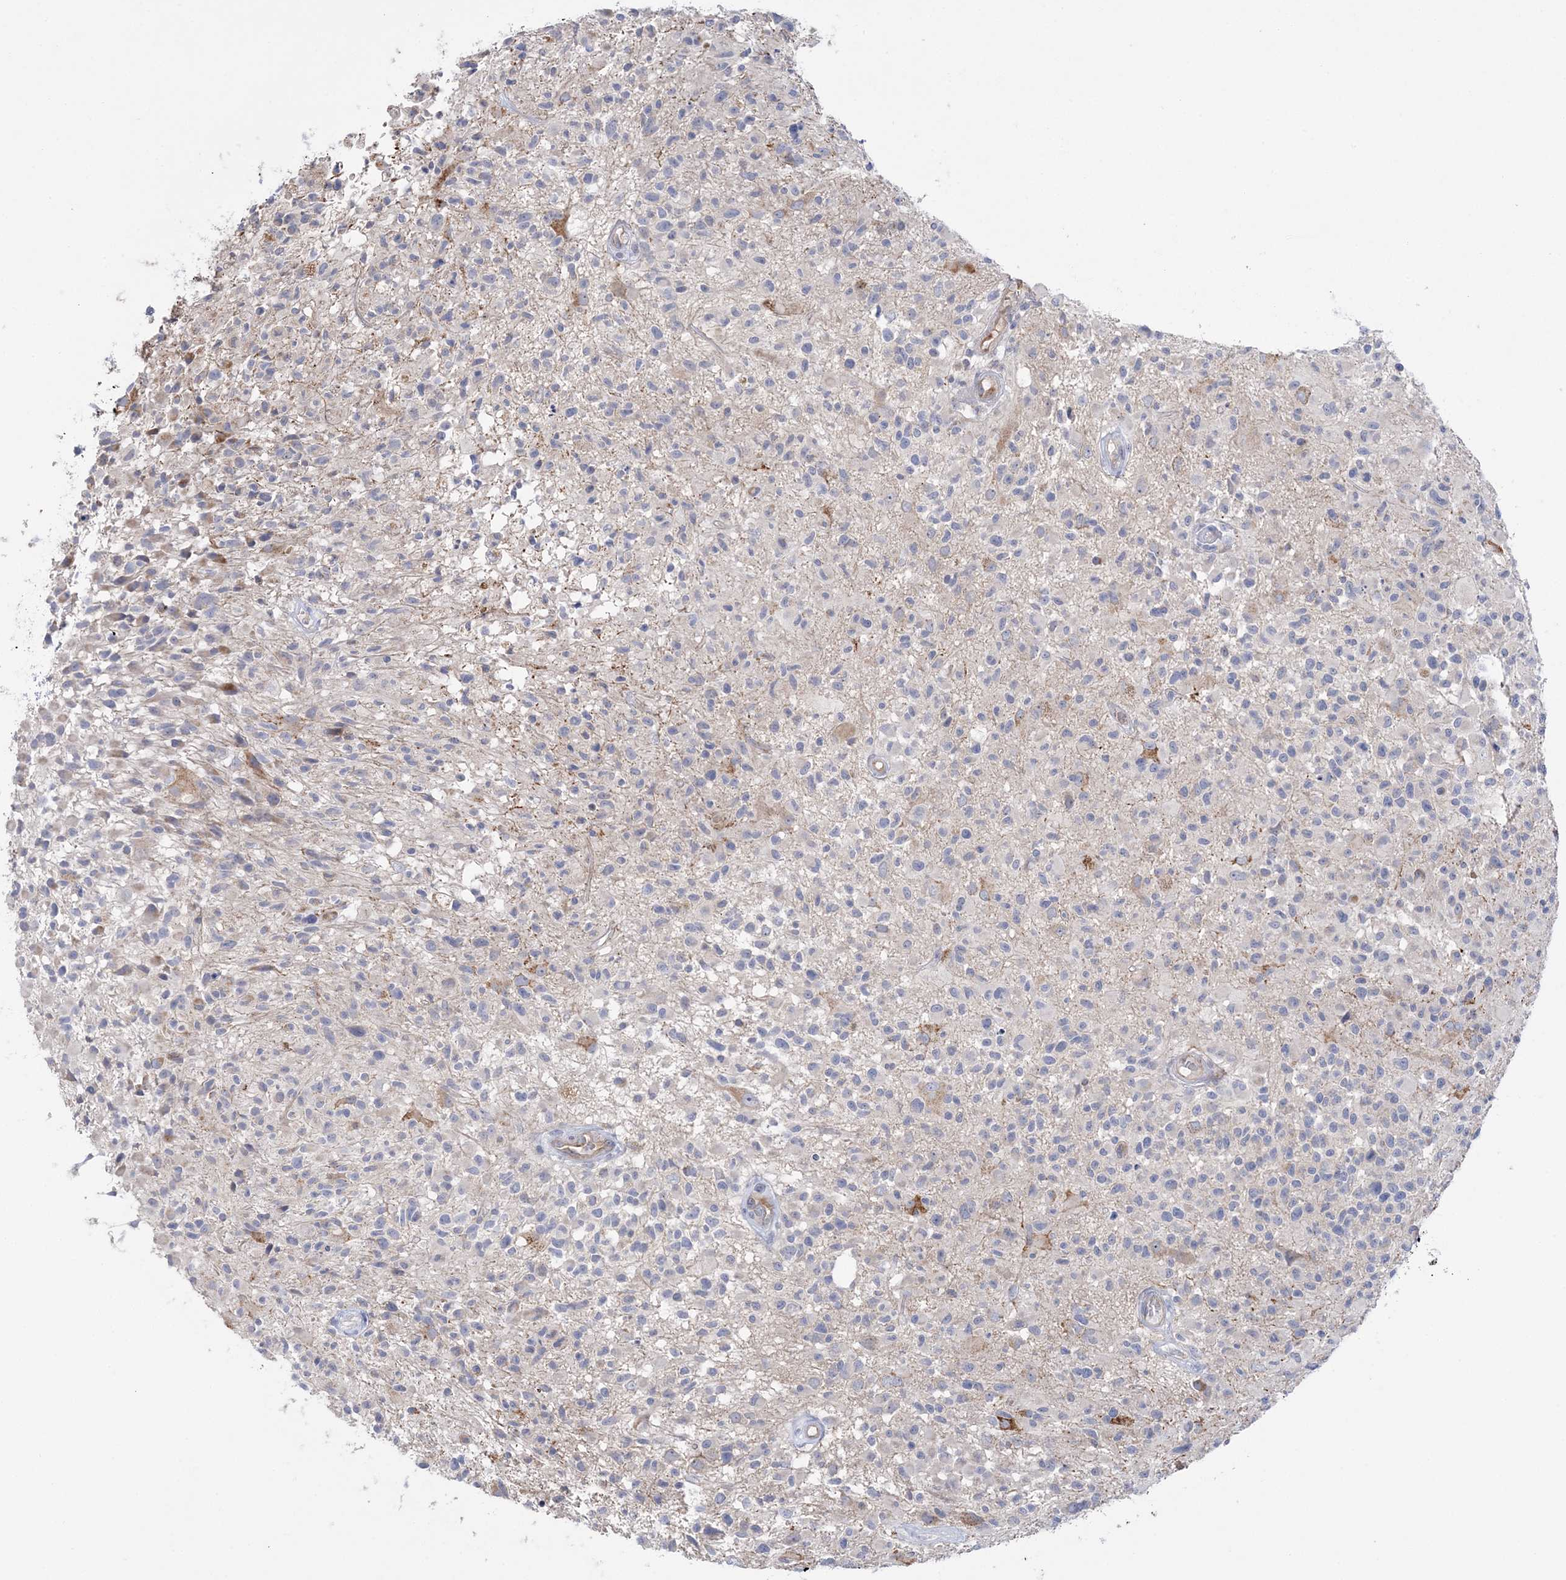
{"staining": {"intensity": "negative", "quantity": "none", "location": "none"}, "tissue": "glioma", "cell_type": "Tumor cells", "image_type": "cancer", "snomed": [{"axis": "morphology", "description": "Glioma, malignant, High grade"}, {"axis": "morphology", "description": "Glioblastoma, NOS"}, {"axis": "topography", "description": "Brain"}], "caption": "A high-resolution photomicrograph shows IHC staining of malignant glioma (high-grade), which reveals no significant positivity in tumor cells.", "gene": "MMADHC", "patient": {"sex": "male", "age": 60}}